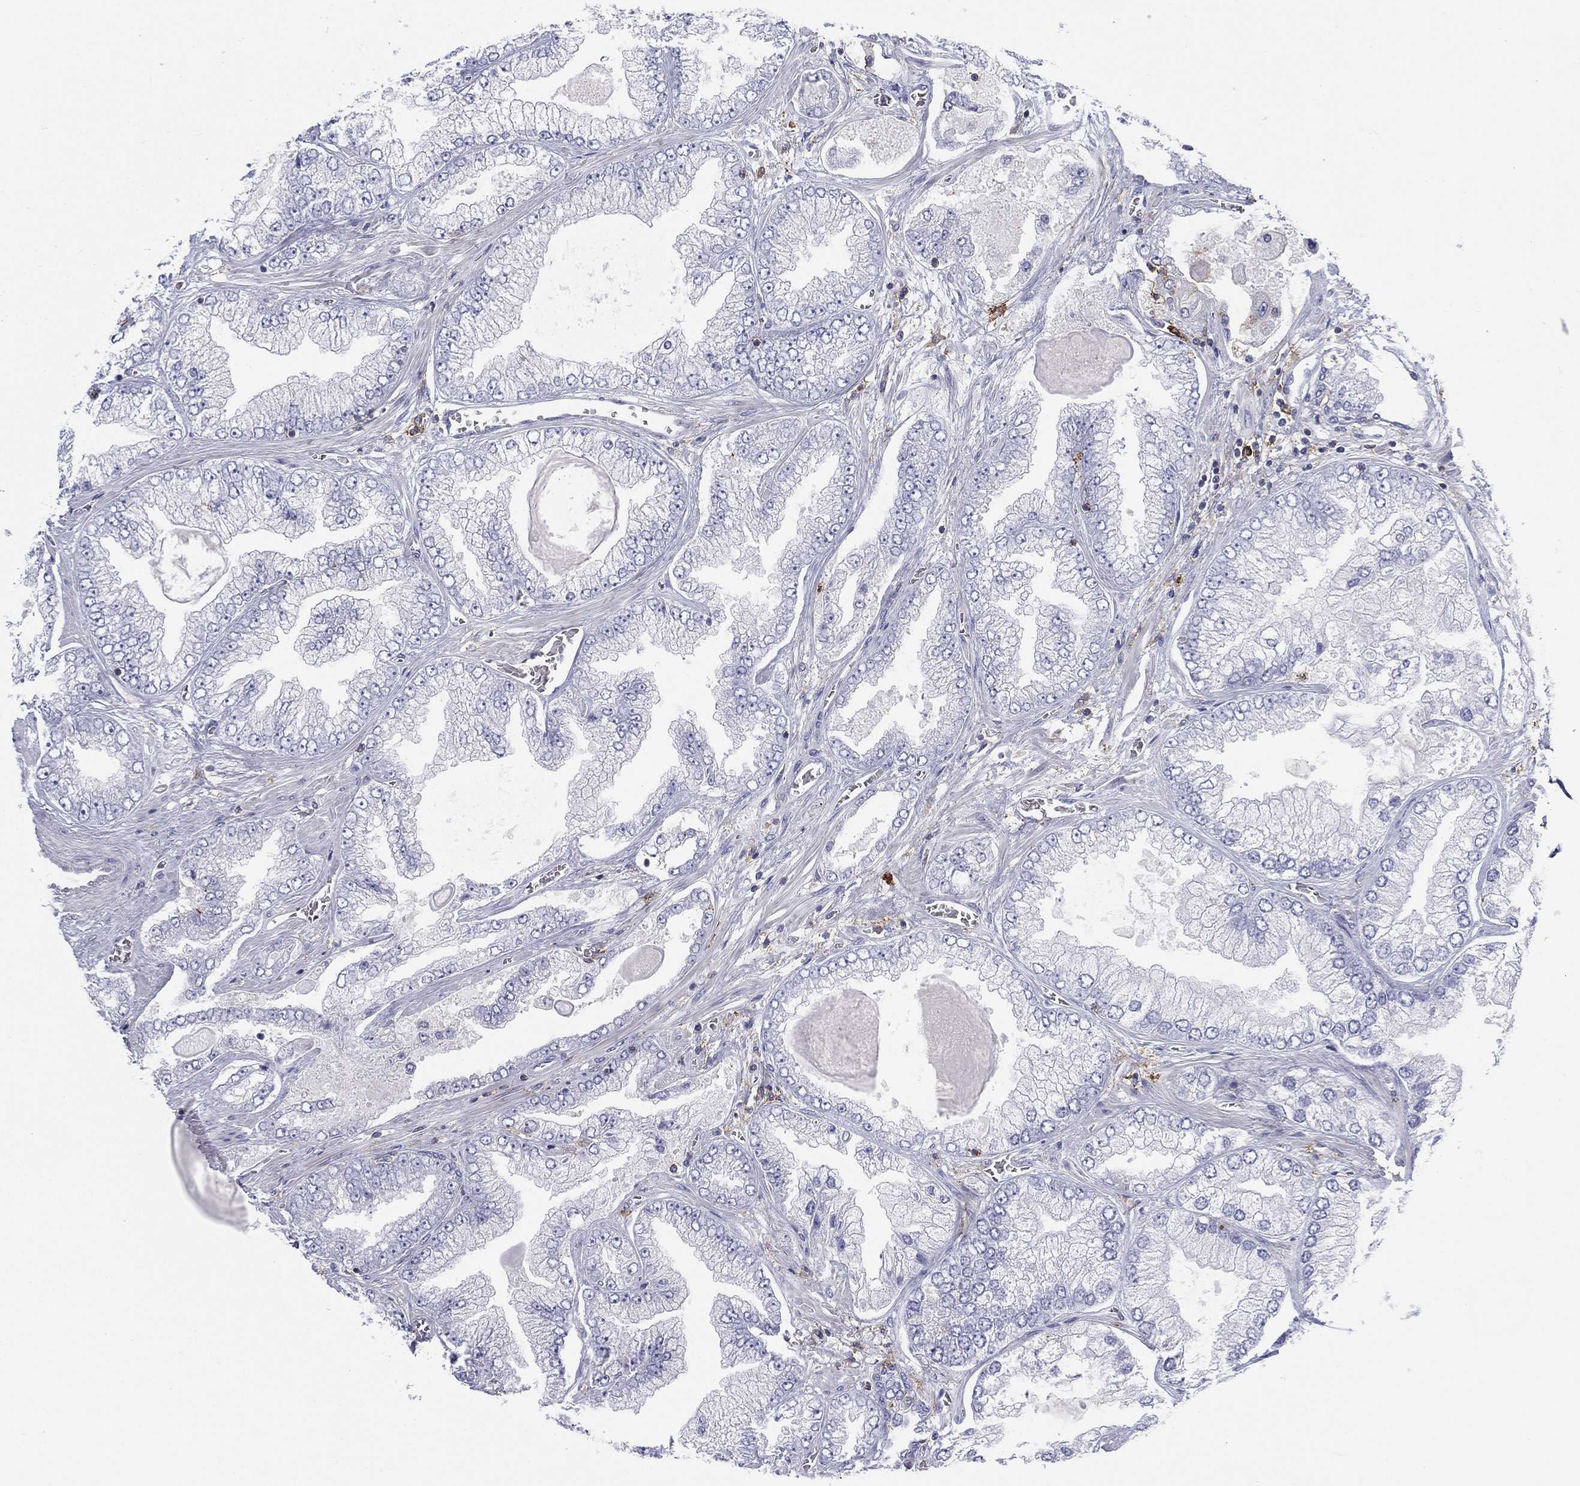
{"staining": {"intensity": "negative", "quantity": "none", "location": "none"}, "tissue": "prostate cancer", "cell_type": "Tumor cells", "image_type": "cancer", "snomed": [{"axis": "morphology", "description": "Adenocarcinoma, Low grade"}, {"axis": "topography", "description": "Prostate"}], "caption": "The immunohistochemistry histopathology image has no significant positivity in tumor cells of prostate cancer (adenocarcinoma (low-grade)) tissue.", "gene": "SELPLG", "patient": {"sex": "male", "age": 57}}